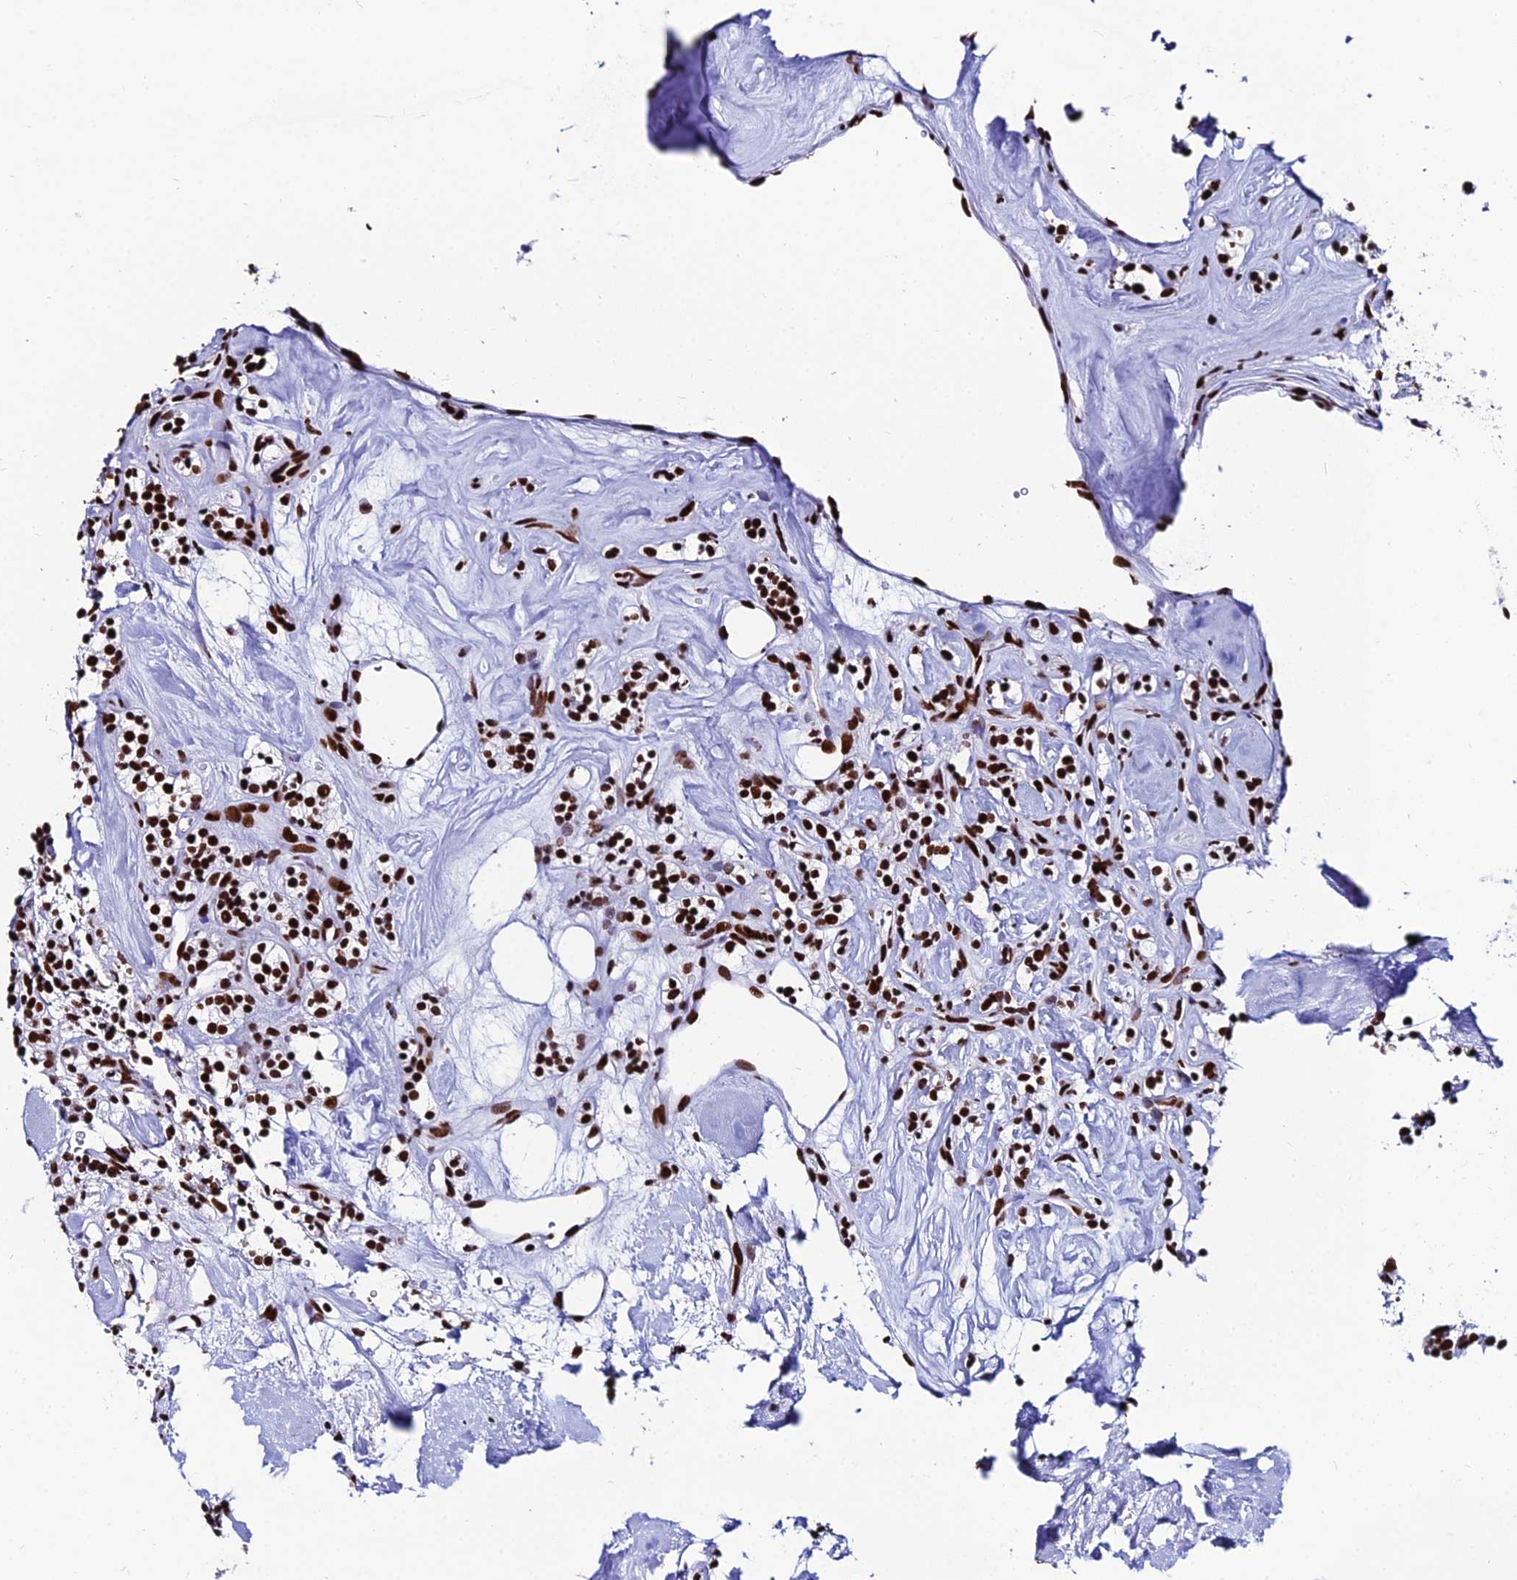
{"staining": {"intensity": "strong", "quantity": ">75%", "location": "nuclear"}, "tissue": "renal cancer", "cell_type": "Tumor cells", "image_type": "cancer", "snomed": [{"axis": "morphology", "description": "Adenocarcinoma, NOS"}, {"axis": "topography", "description": "Kidney"}], "caption": "Immunohistochemical staining of human renal adenocarcinoma reveals high levels of strong nuclear positivity in approximately >75% of tumor cells. Using DAB (brown) and hematoxylin (blue) stains, captured at high magnification using brightfield microscopy.", "gene": "HNRNPH1", "patient": {"sex": "male", "age": 77}}